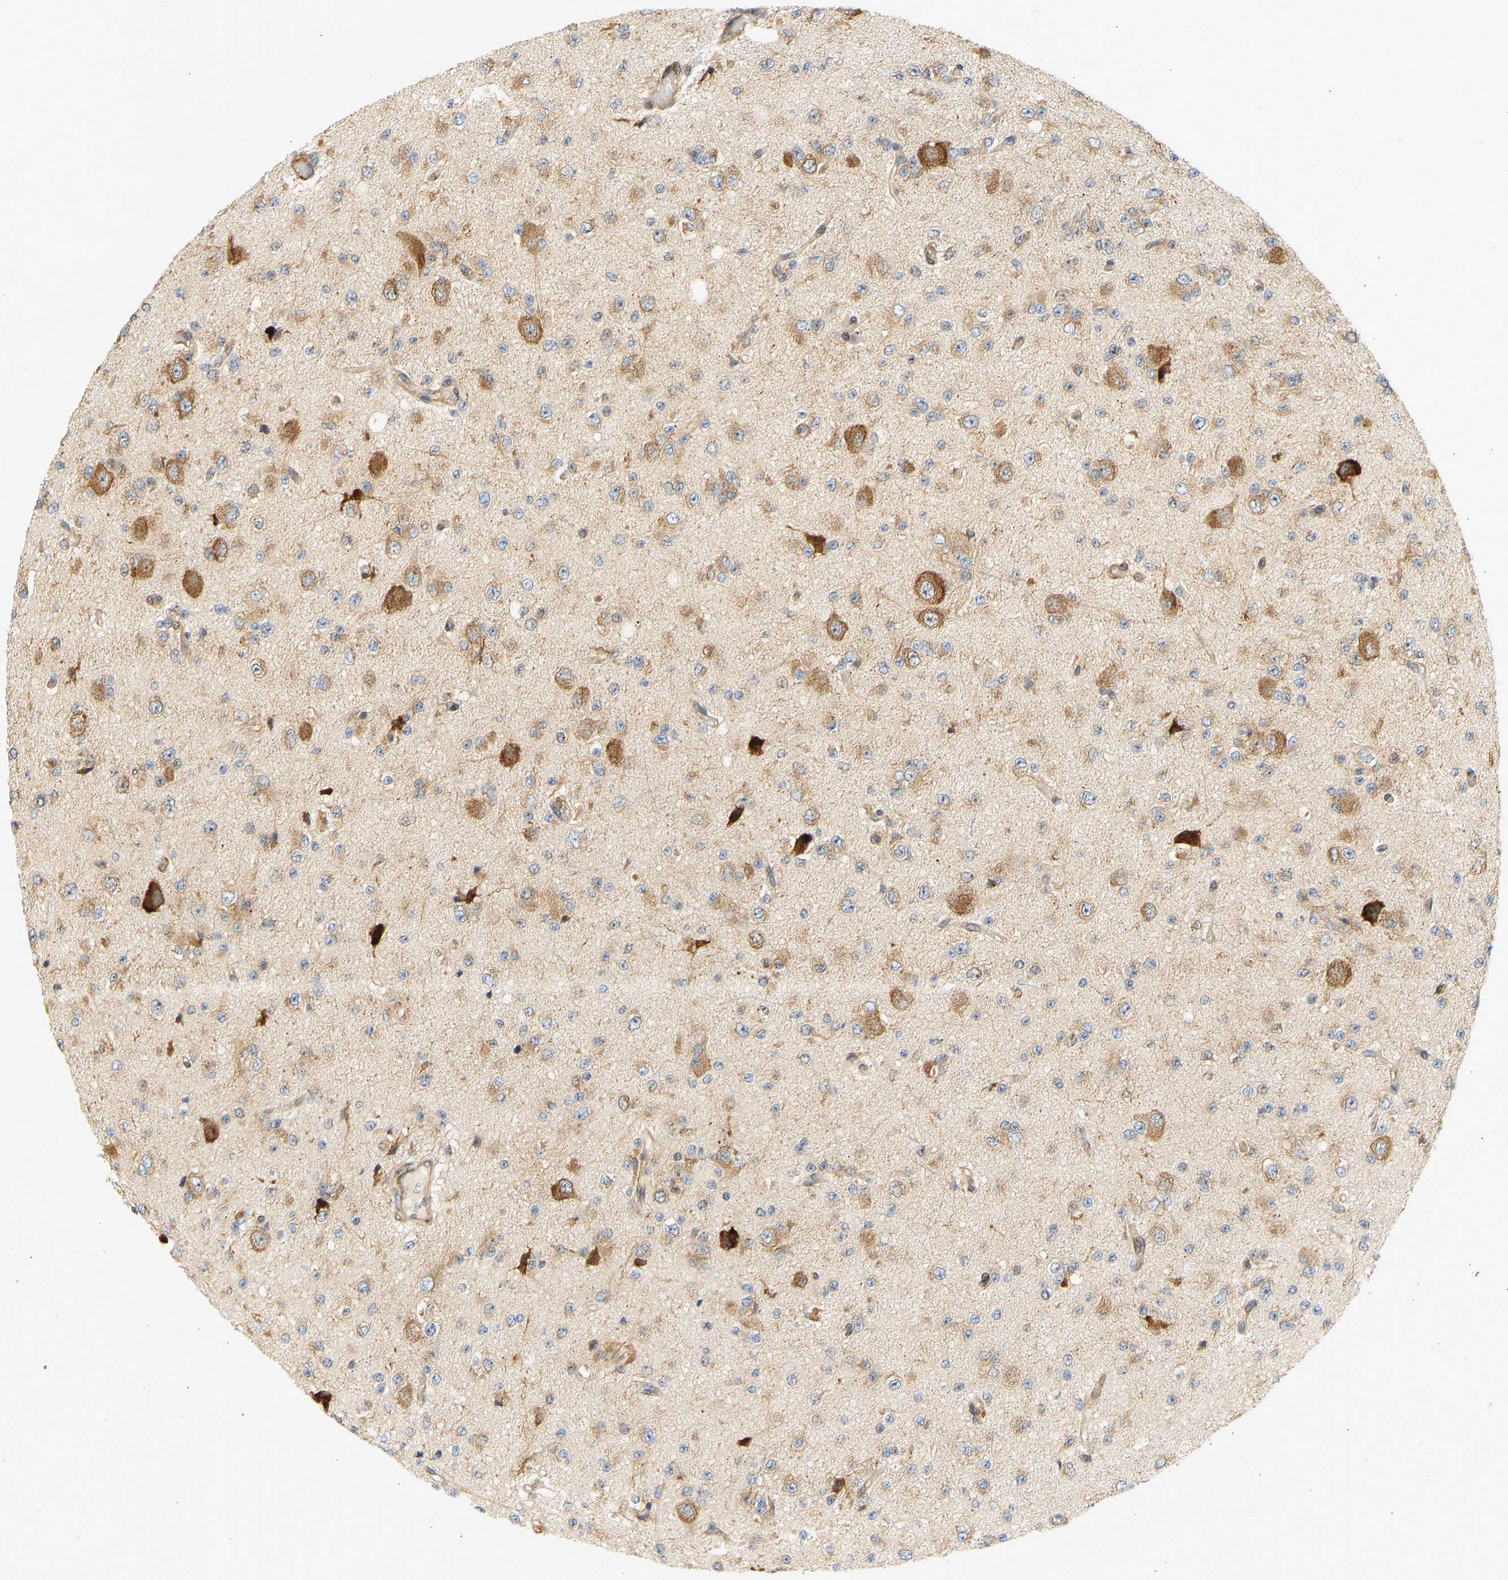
{"staining": {"intensity": "moderate", "quantity": ">75%", "location": "cytoplasmic/membranous"}, "tissue": "glioma", "cell_type": "Tumor cells", "image_type": "cancer", "snomed": [{"axis": "morphology", "description": "Glioma, malignant, High grade"}, {"axis": "topography", "description": "pancreas cauda"}], "caption": "IHC (DAB (3,3'-diaminobenzidine)) staining of glioma demonstrates moderate cytoplasmic/membranous protein expression in approximately >75% of tumor cells. Using DAB (3,3'-diaminobenzidine) (brown) and hematoxylin (blue) stains, captured at high magnification using brightfield microscopy.", "gene": "RPS14", "patient": {"sex": "male", "age": 60}}